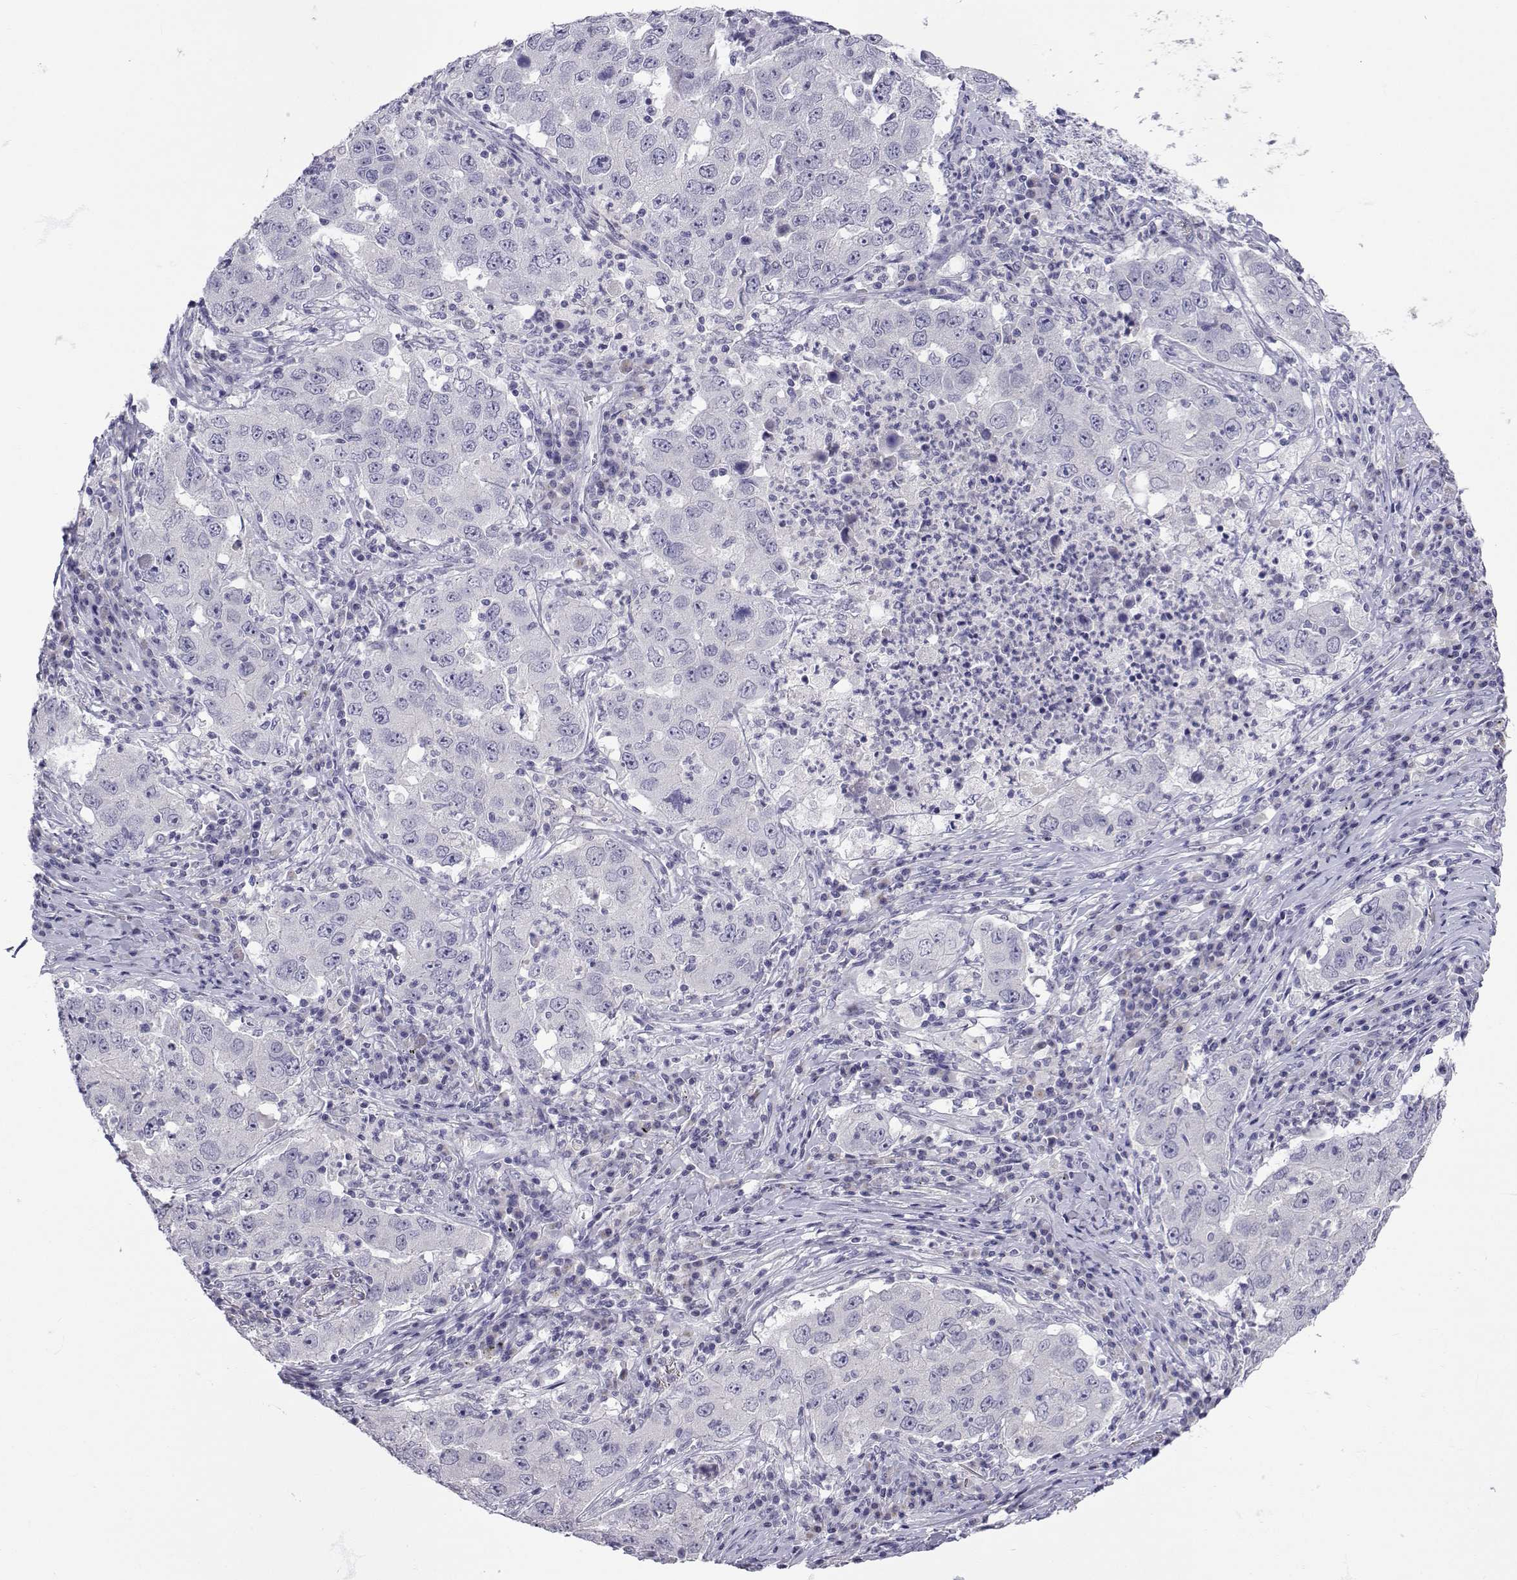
{"staining": {"intensity": "negative", "quantity": "none", "location": "none"}, "tissue": "lung cancer", "cell_type": "Tumor cells", "image_type": "cancer", "snomed": [{"axis": "morphology", "description": "Adenocarcinoma, NOS"}, {"axis": "topography", "description": "Lung"}], "caption": "This is an immunohistochemistry image of lung cancer (adenocarcinoma). There is no positivity in tumor cells.", "gene": "SLC6A3", "patient": {"sex": "male", "age": 73}}